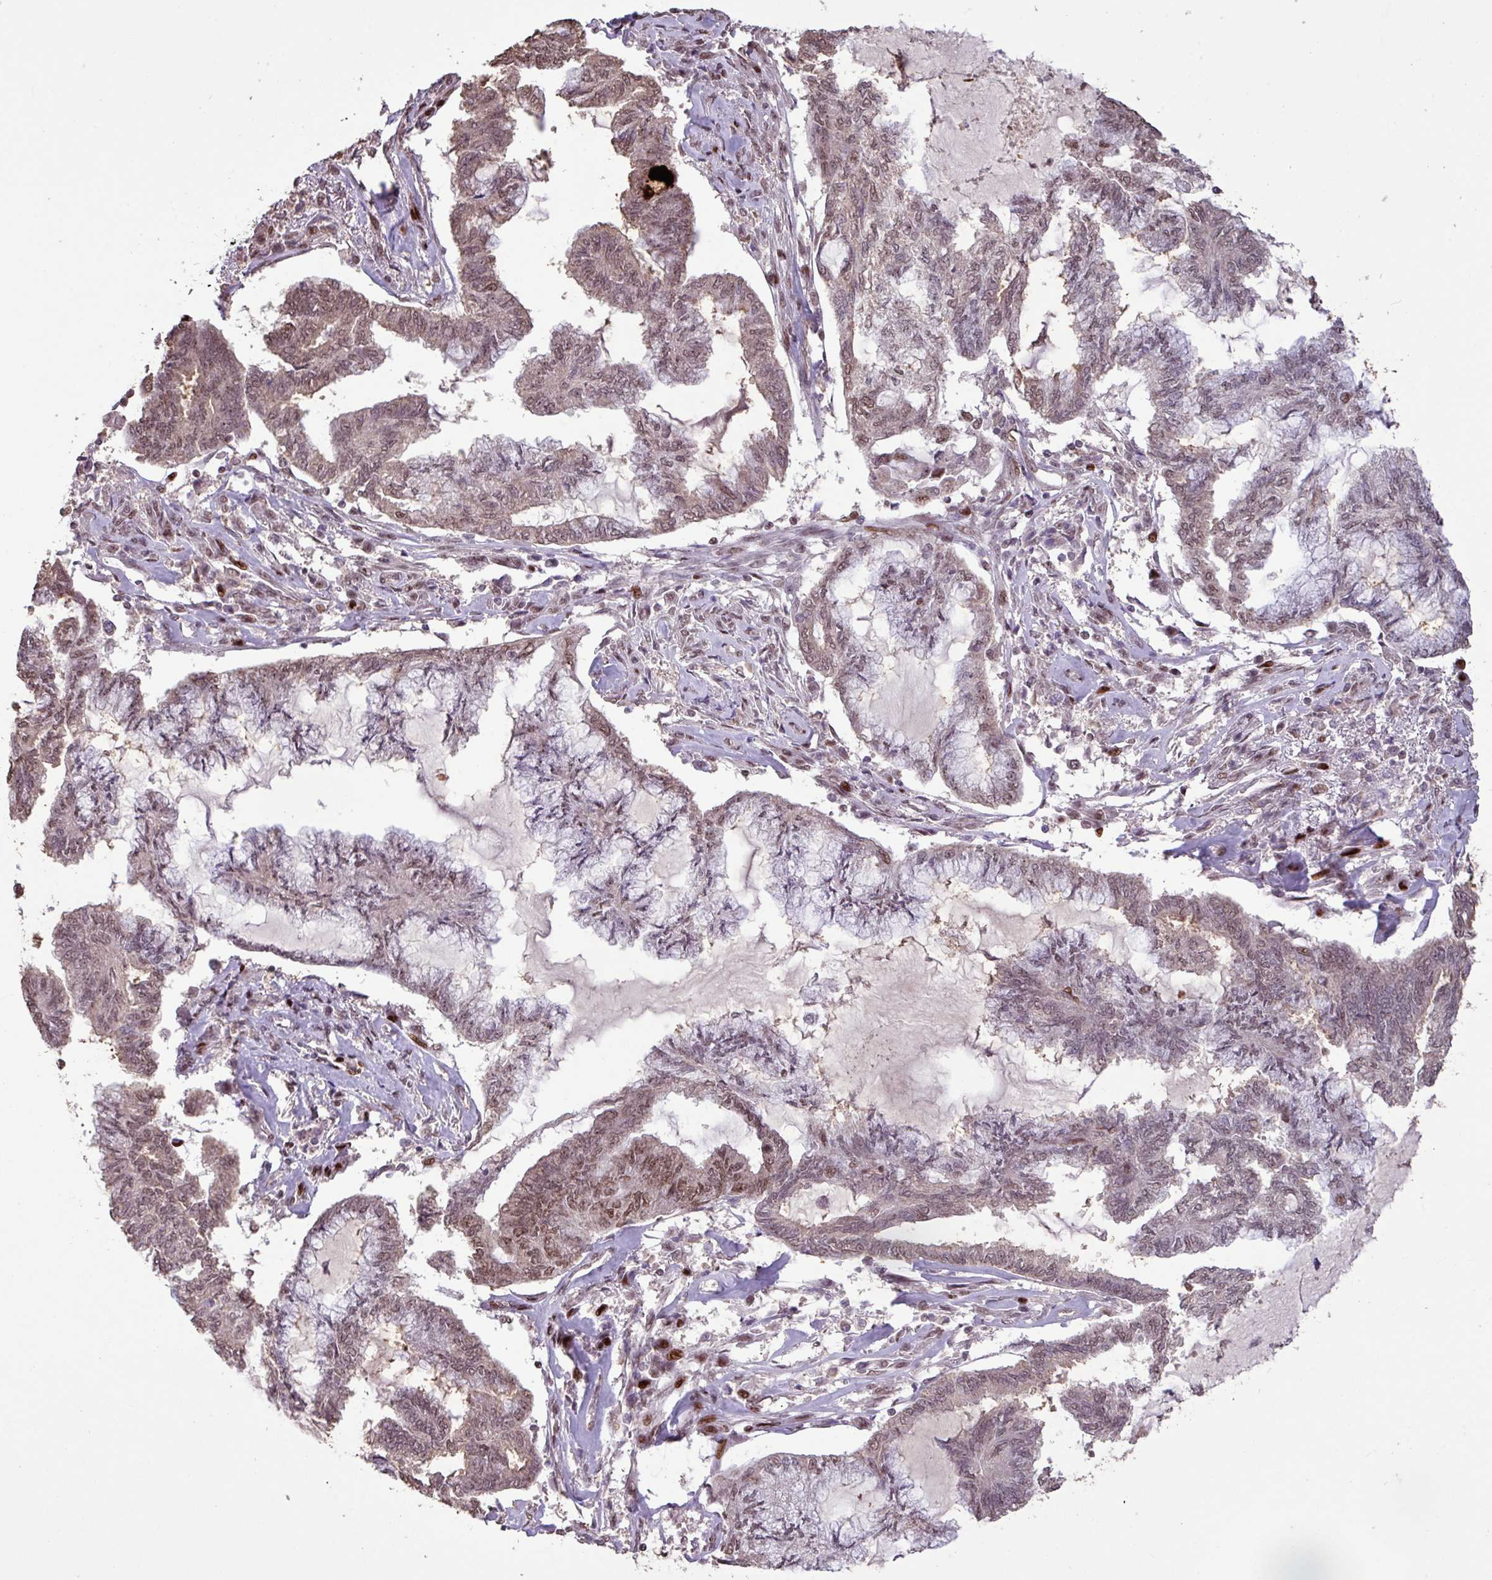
{"staining": {"intensity": "weak", "quantity": "25%-75%", "location": "nuclear"}, "tissue": "endometrial cancer", "cell_type": "Tumor cells", "image_type": "cancer", "snomed": [{"axis": "morphology", "description": "Adenocarcinoma, NOS"}, {"axis": "topography", "description": "Endometrium"}], "caption": "This is a histology image of IHC staining of adenocarcinoma (endometrial), which shows weak expression in the nuclear of tumor cells.", "gene": "ZNF709", "patient": {"sex": "female", "age": 86}}